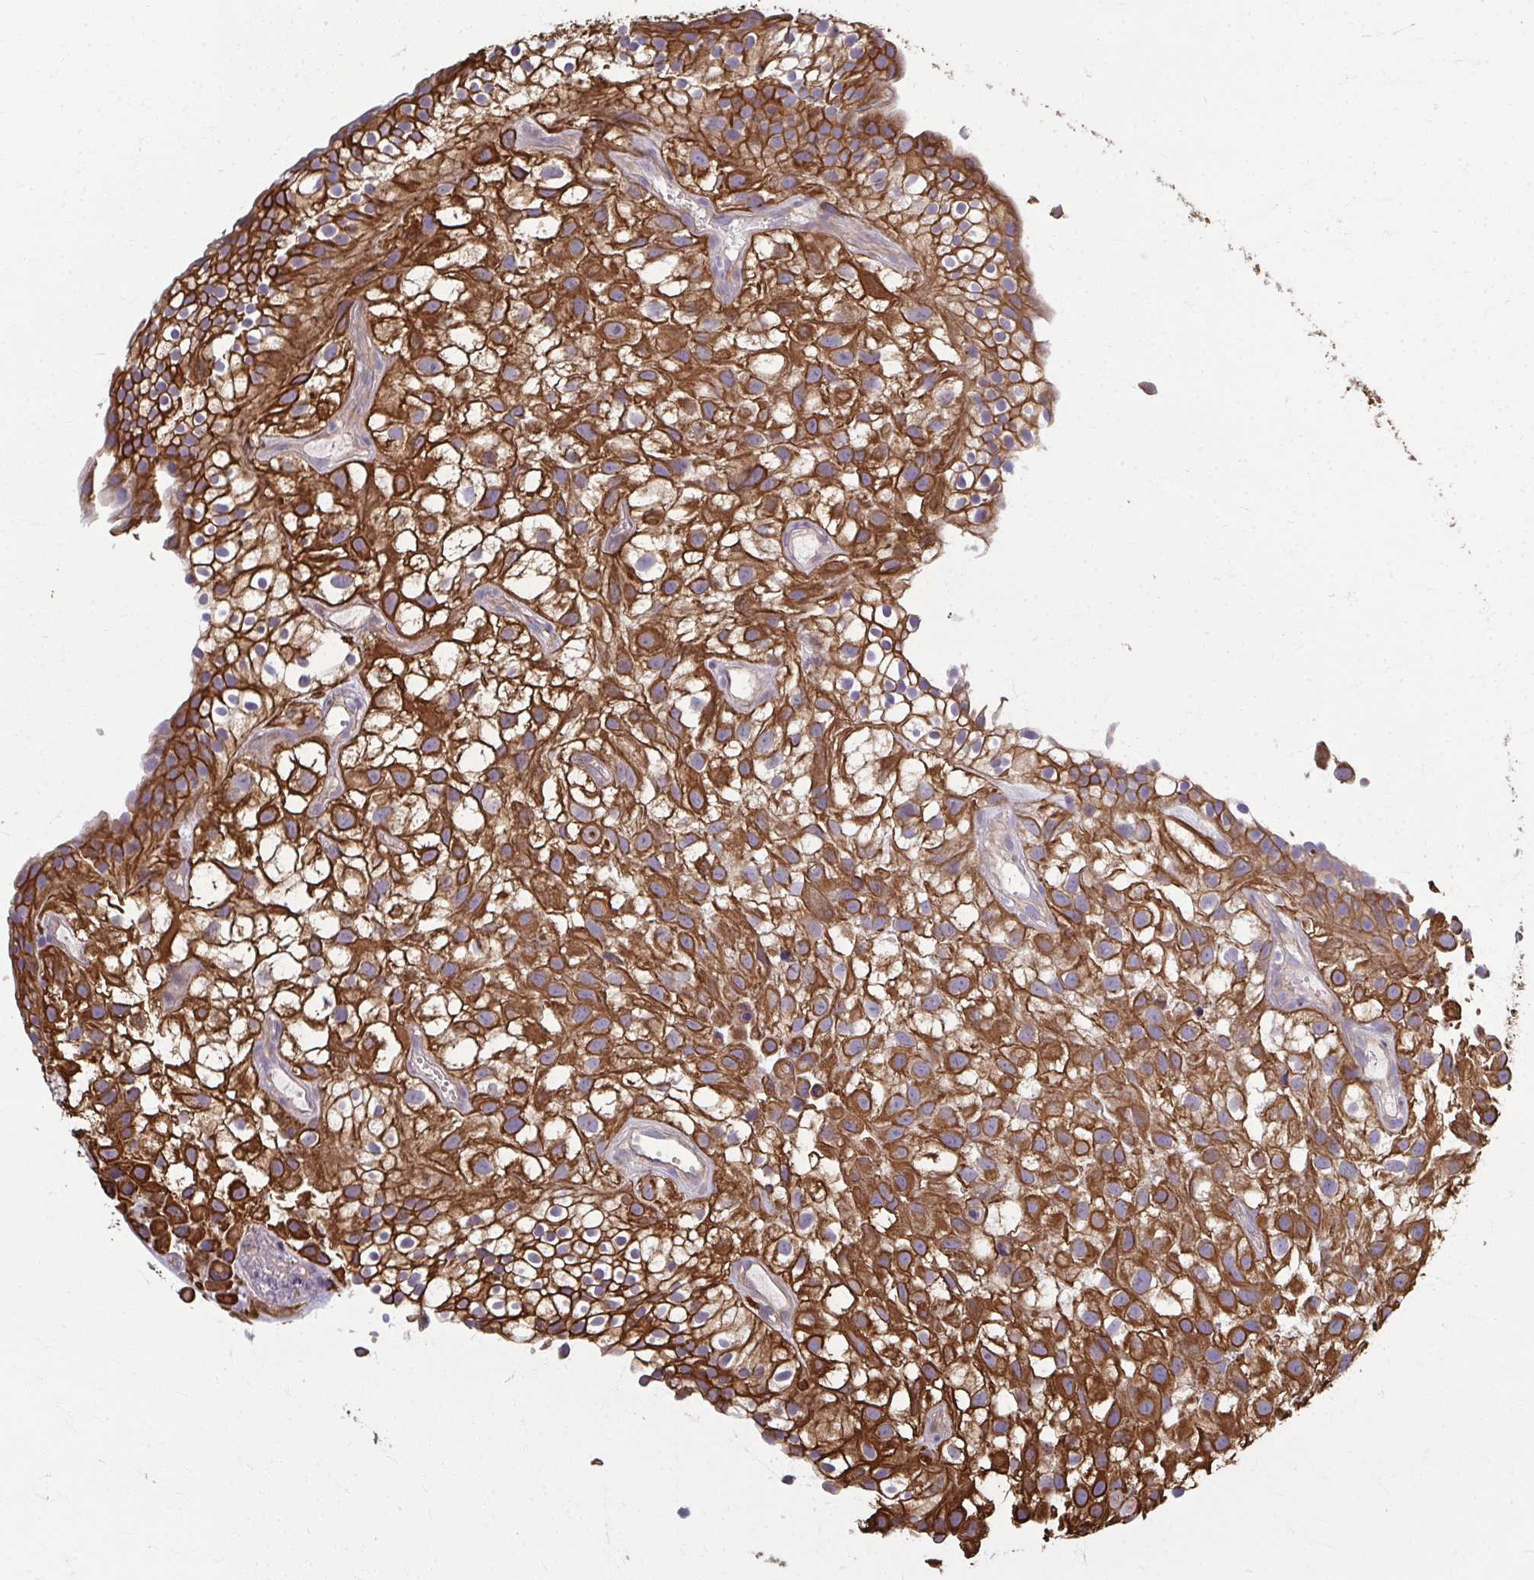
{"staining": {"intensity": "strong", "quantity": ">75%", "location": "cytoplasmic/membranous"}, "tissue": "urothelial cancer", "cell_type": "Tumor cells", "image_type": "cancer", "snomed": [{"axis": "morphology", "description": "Urothelial carcinoma, High grade"}, {"axis": "topography", "description": "Urinary bladder"}], "caption": "Tumor cells demonstrate high levels of strong cytoplasmic/membranous positivity in about >75% of cells in human urothelial cancer.", "gene": "EID2B", "patient": {"sex": "male", "age": 56}}